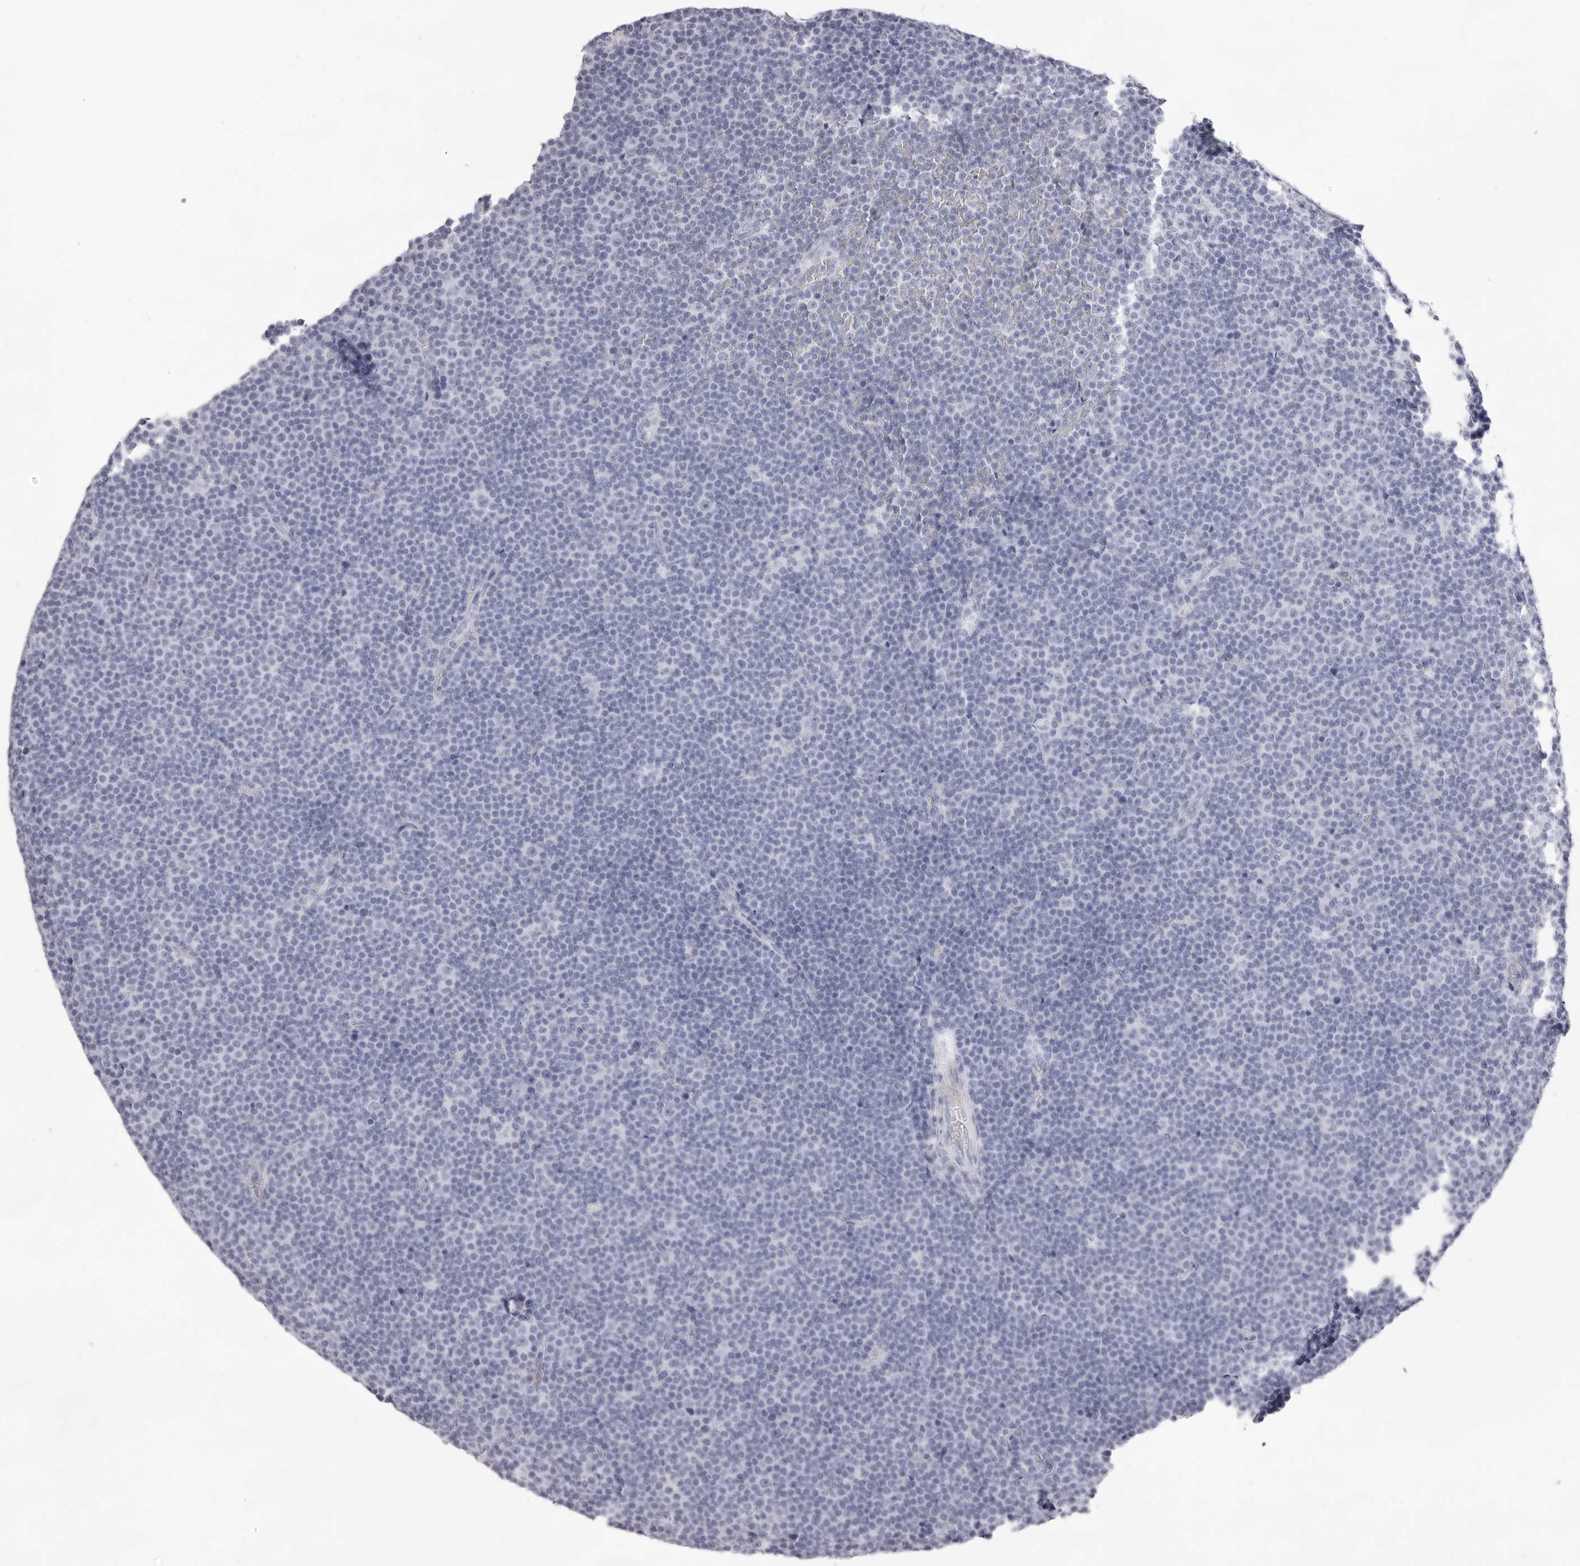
{"staining": {"intensity": "negative", "quantity": "none", "location": "none"}, "tissue": "lymphoma", "cell_type": "Tumor cells", "image_type": "cancer", "snomed": [{"axis": "morphology", "description": "Malignant lymphoma, non-Hodgkin's type, Low grade"}, {"axis": "topography", "description": "Lymph node"}], "caption": "Image shows no significant protein positivity in tumor cells of lymphoma.", "gene": "TMOD4", "patient": {"sex": "female", "age": 67}}